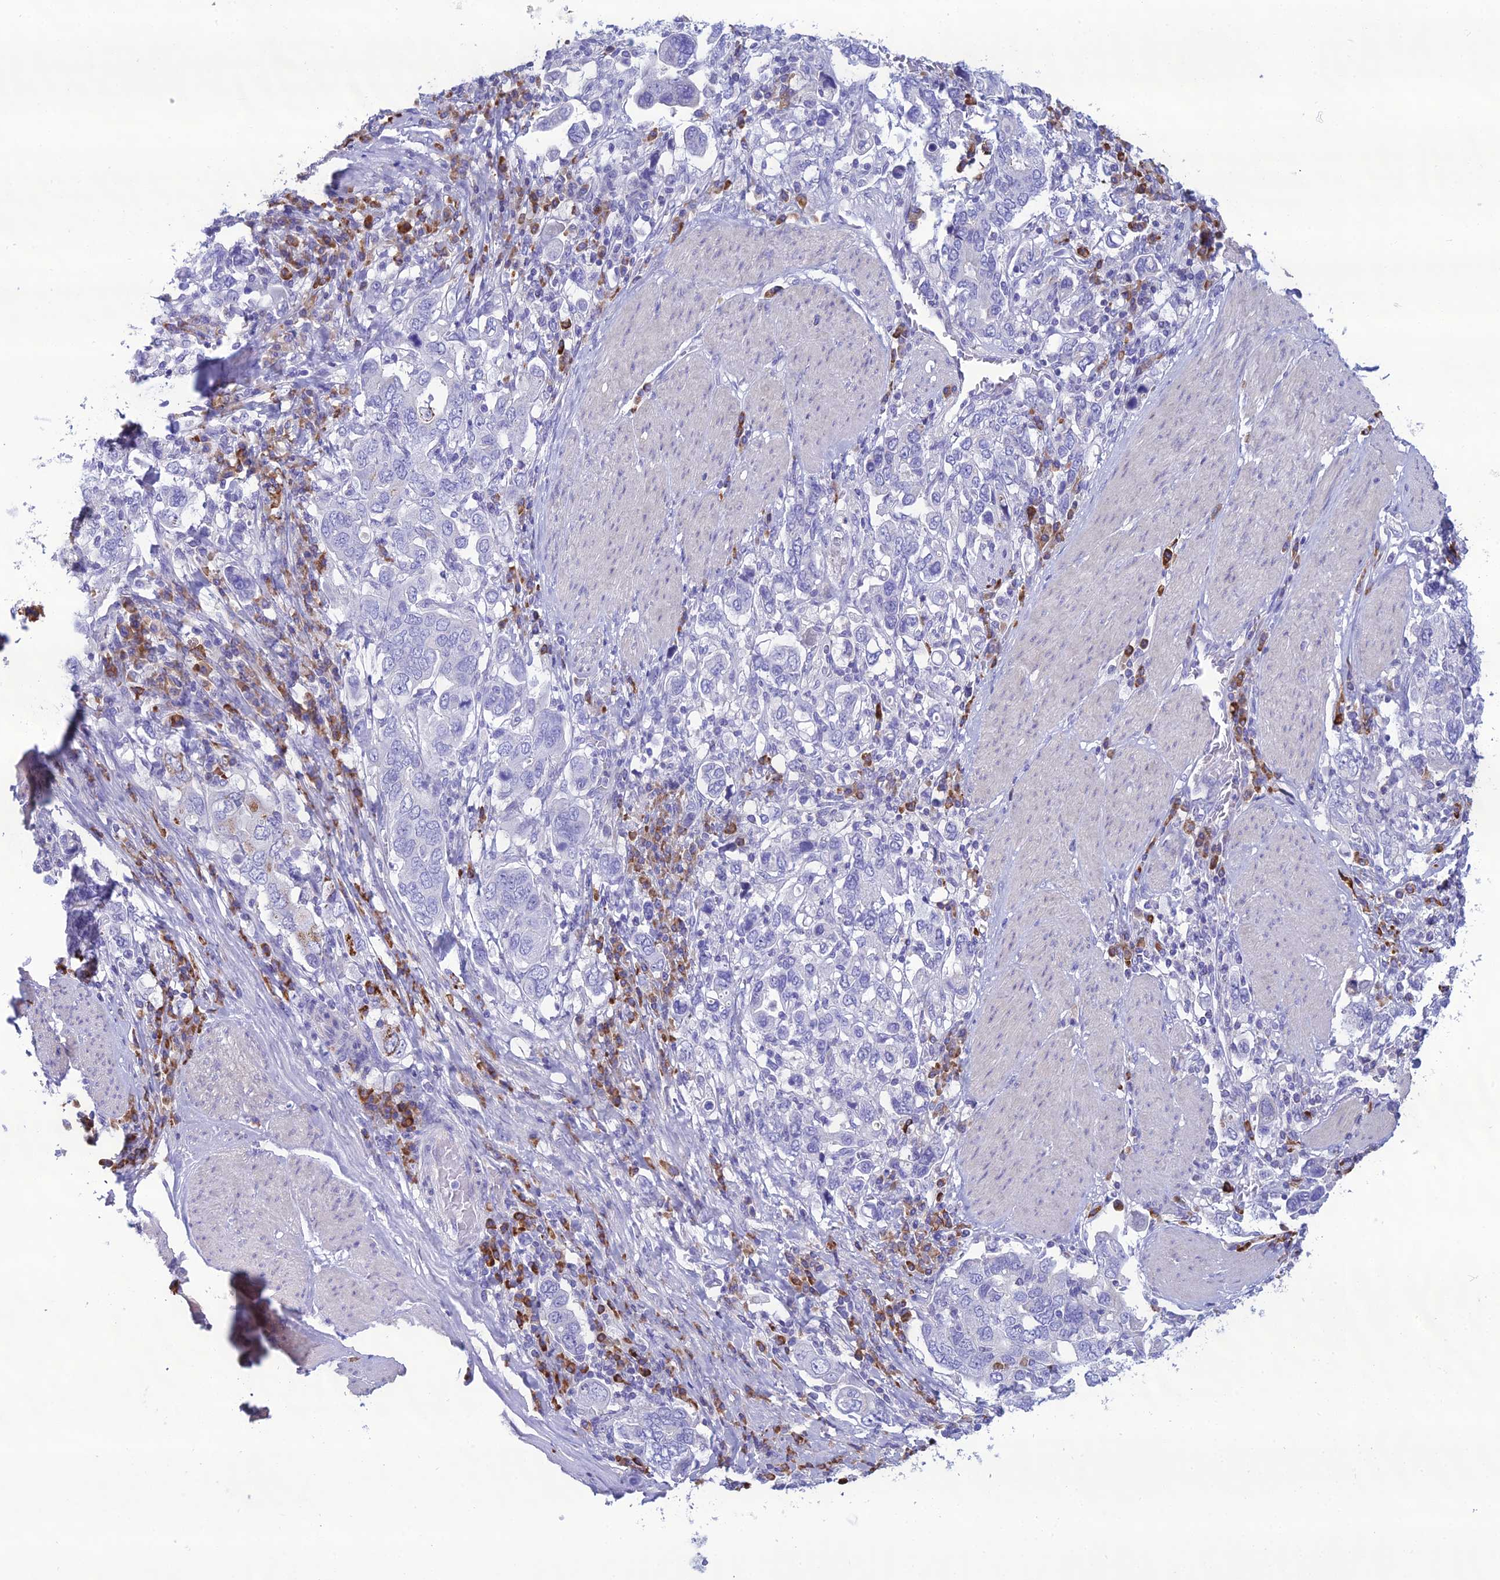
{"staining": {"intensity": "negative", "quantity": "none", "location": "none"}, "tissue": "stomach cancer", "cell_type": "Tumor cells", "image_type": "cancer", "snomed": [{"axis": "morphology", "description": "Adenocarcinoma, NOS"}, {"axis": "topography", "description": "Stomach, upper"}], "caption": "Stomach adenocarcinoma stained for a protein using immunohistochemistry (IHC) exhibits no staining tumor cells.", "gene": "CRB2", "patient": {"sex": "male", "age": 62}}